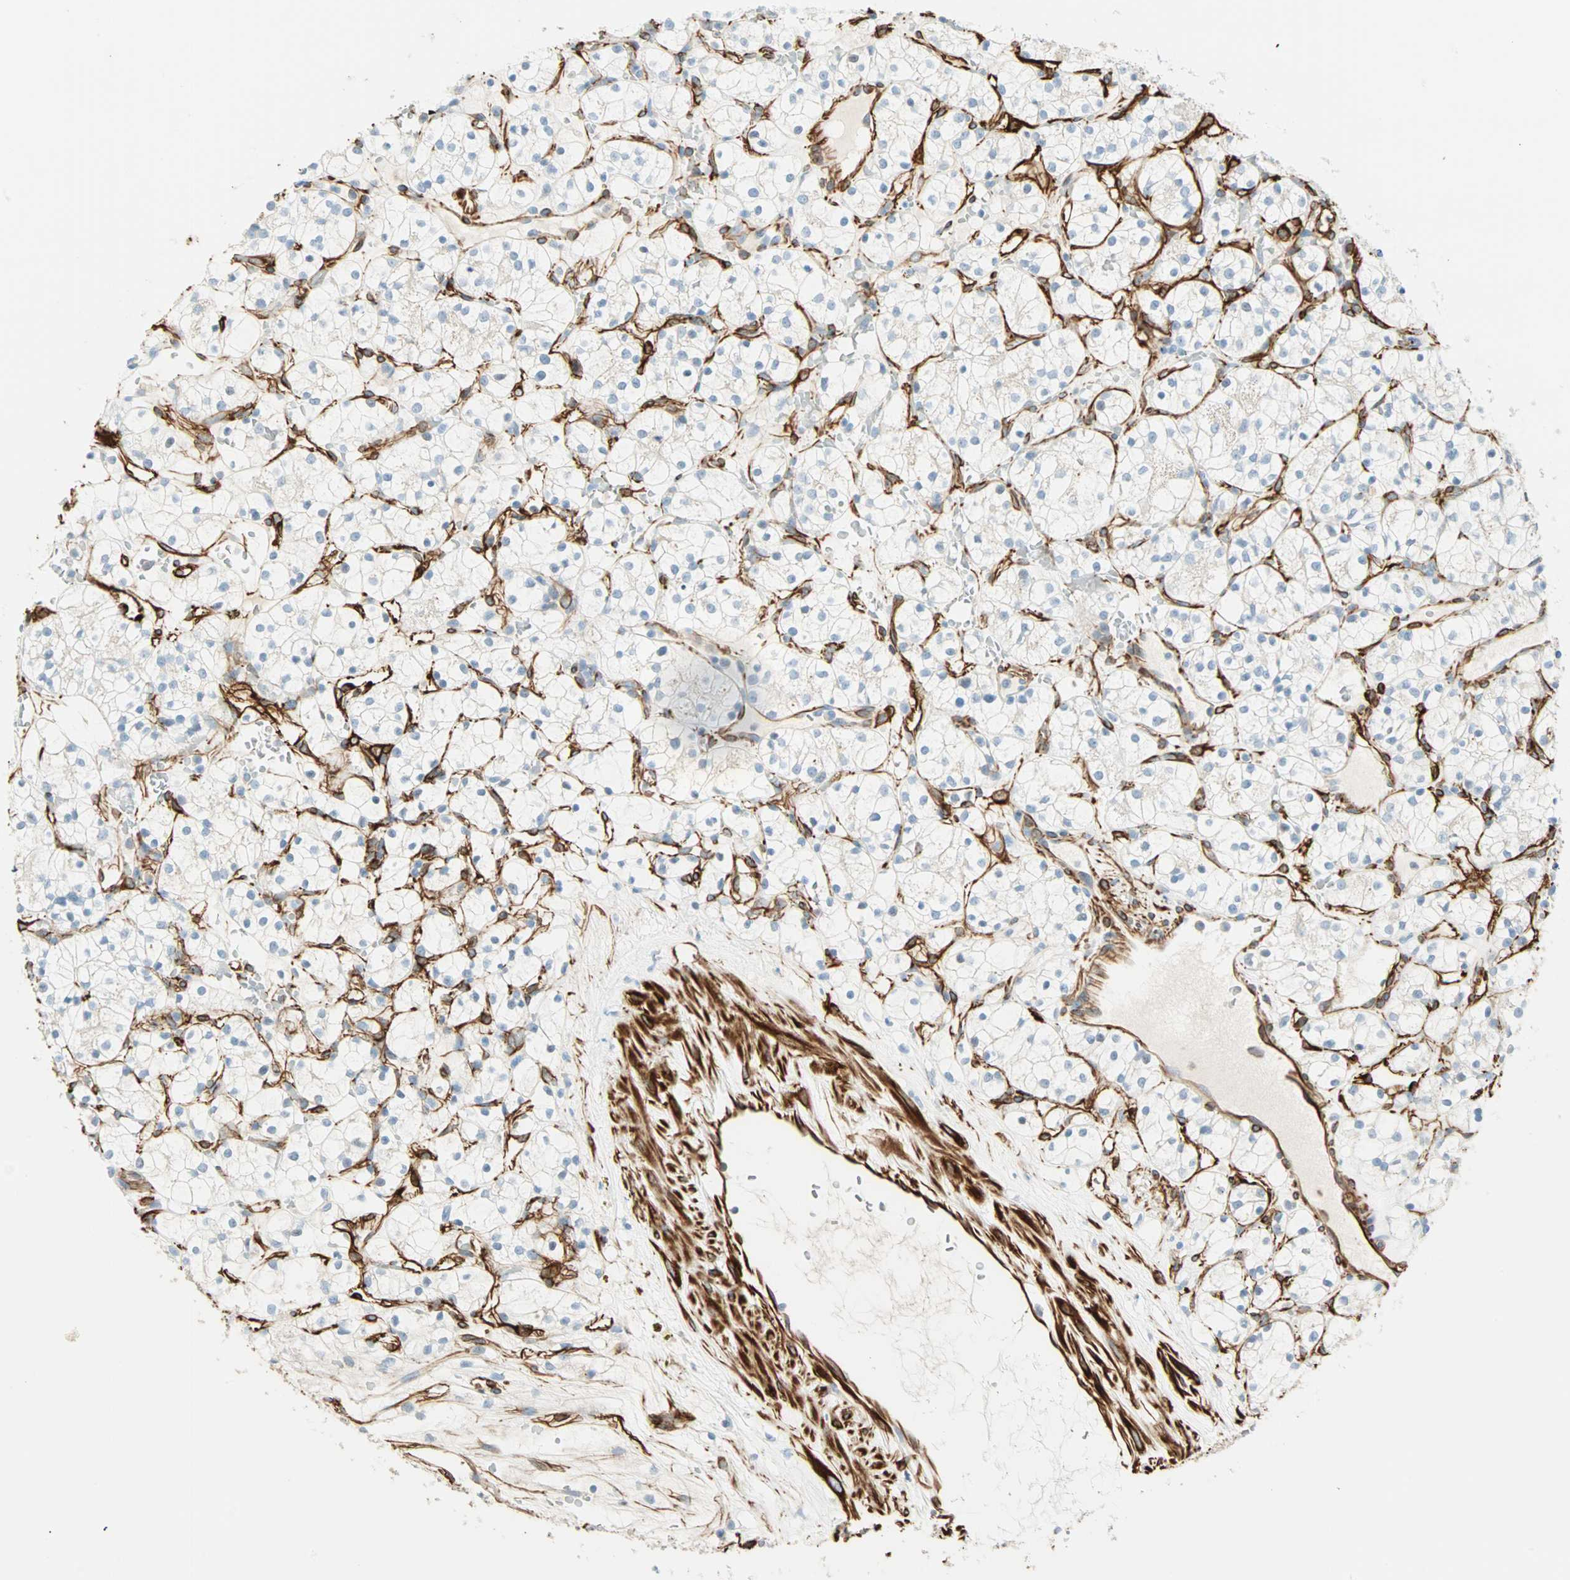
{"staining": {"intensity": "negative", "quantity": "none", "location": "none"}, "tissue": "renal cancer", "cell_type": "Tumor cells", "image_type": "cancer", "snomed": [{"axis": "morphology", "description": "Adenocarcinoma, NOS"}, {"axis": "topography", "description": "Kidney"}], "caption": "Immunohistochemistry (IHC) micrograph of neoplastic tissue: human renal cancer (adenocarcinoma) stained with DAB reveals no significant protein expression in tumor cells.", "gene": "NES", "patient": {"sex": "female", "age": 60}}